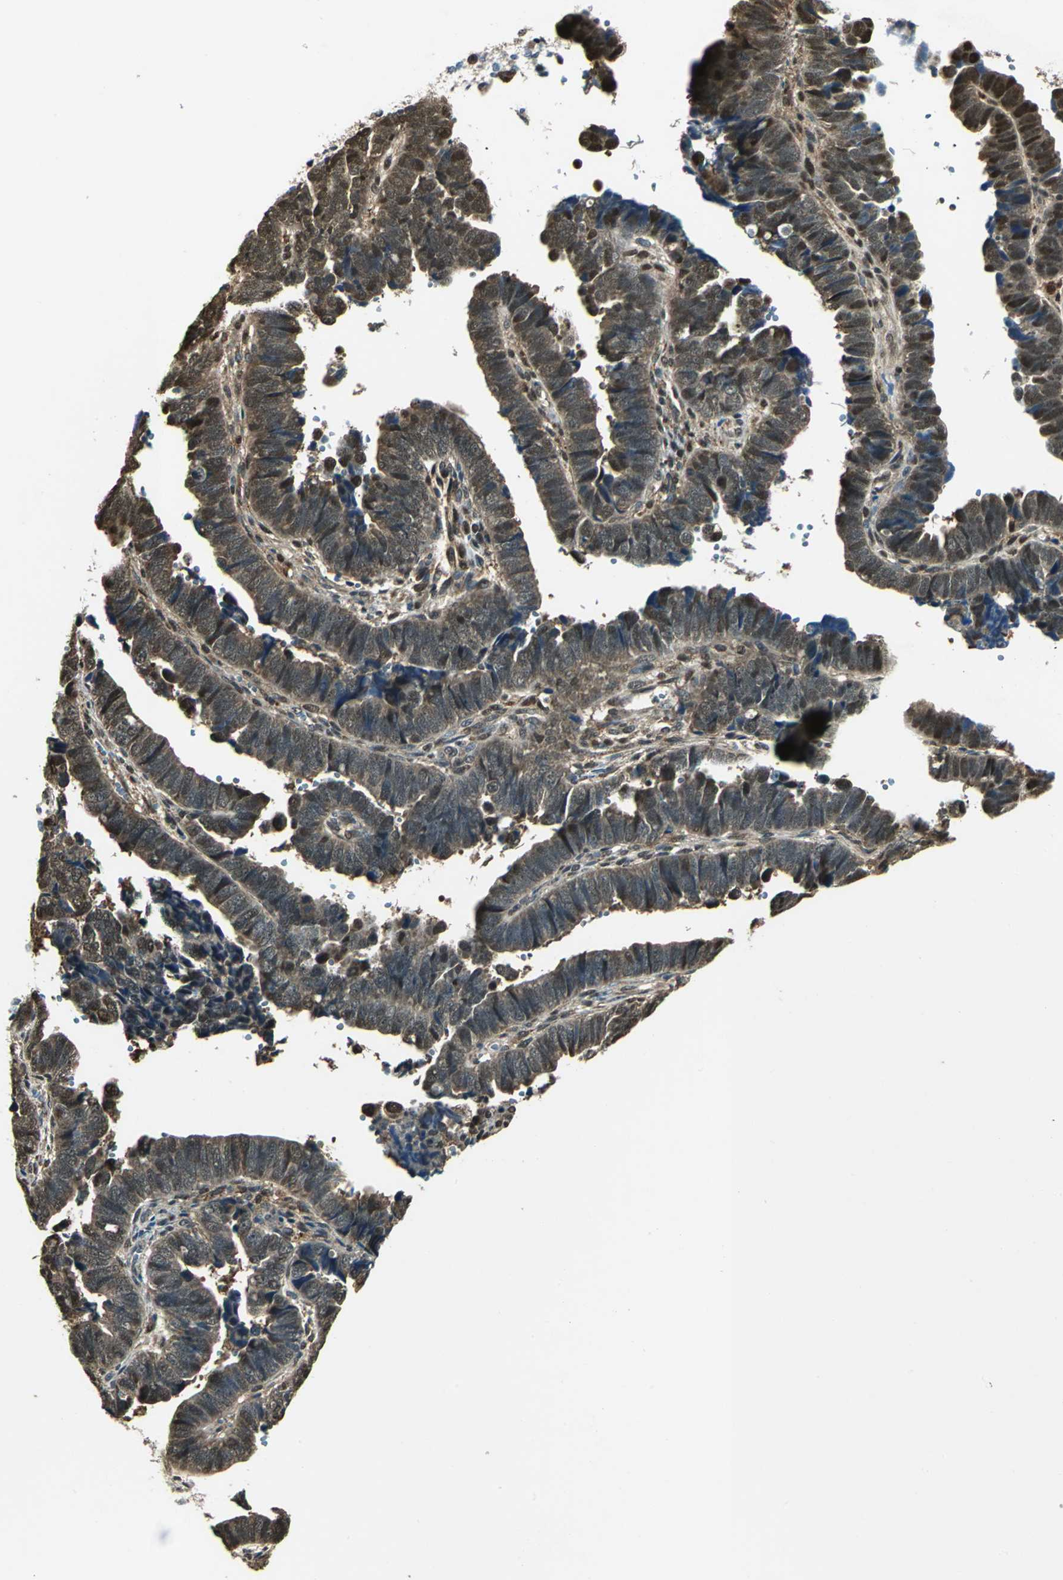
{"staining": {"intensity": "moderate", "quantity": ">75%", "location": "cytoplasmic/membranous,nuclear"}, "tissue": "endometrial cancer", "cell_type": "Tumor cells", "image_type": "cancer", "snomed": [{"axis": "morphology", "description": "Adenocarcinoma, NOS"}, {"axis": "topography", "description": "Endometrium"}], "caption": "Adenocarcinoma (endometrial) stained with a protein marker demonstrates moderate staining in tumor cells.", "gene": "PPP1R13L", "patient": {"sex": "female", "age": 75}}